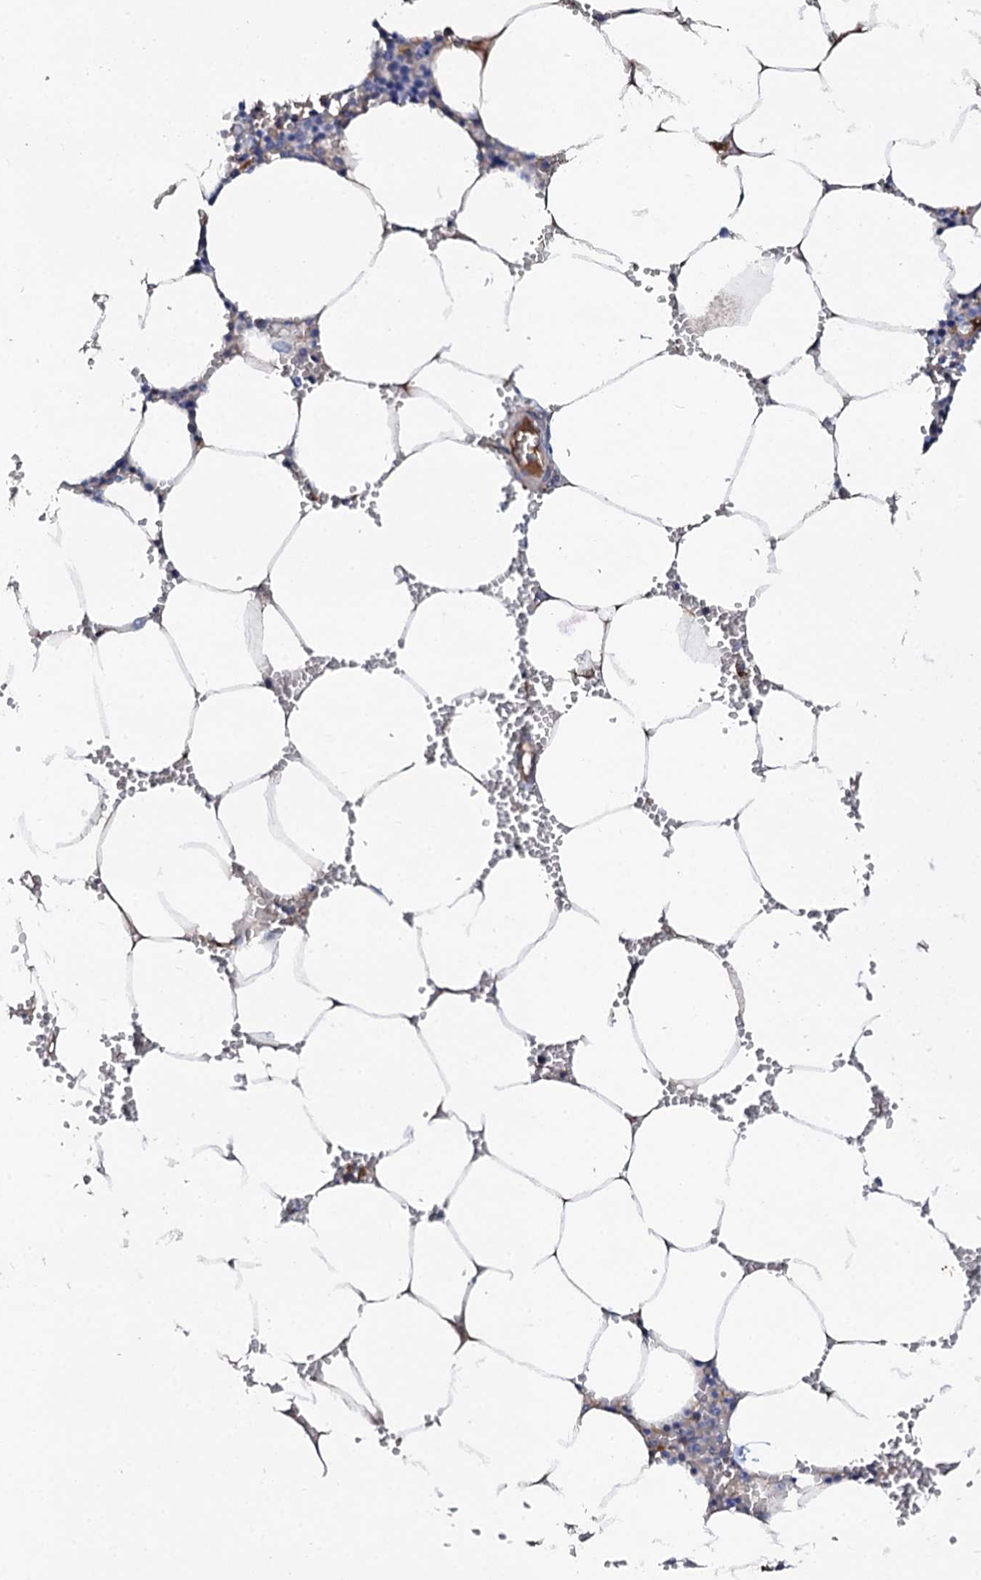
{"staining": {"intensity": "negative", "quantity": "none", "location": "none"}, "tissue": "bone marrow", "cell_type": "Hematopoietic cells", "image_type": "normal", "snomed": [{"axis": "morphology", "description": "Normal tissue, NOS"}, {"axis": "topography", "description": "Bone marrow"}], "caption": "High power microscopy histopathology image of an IHC micrograph of unremarkable bone marrow, revealing no significant staining in hematopoietic cells.", "gene": "KLHL32", "patient": {"sex": "male", "age": 70}}